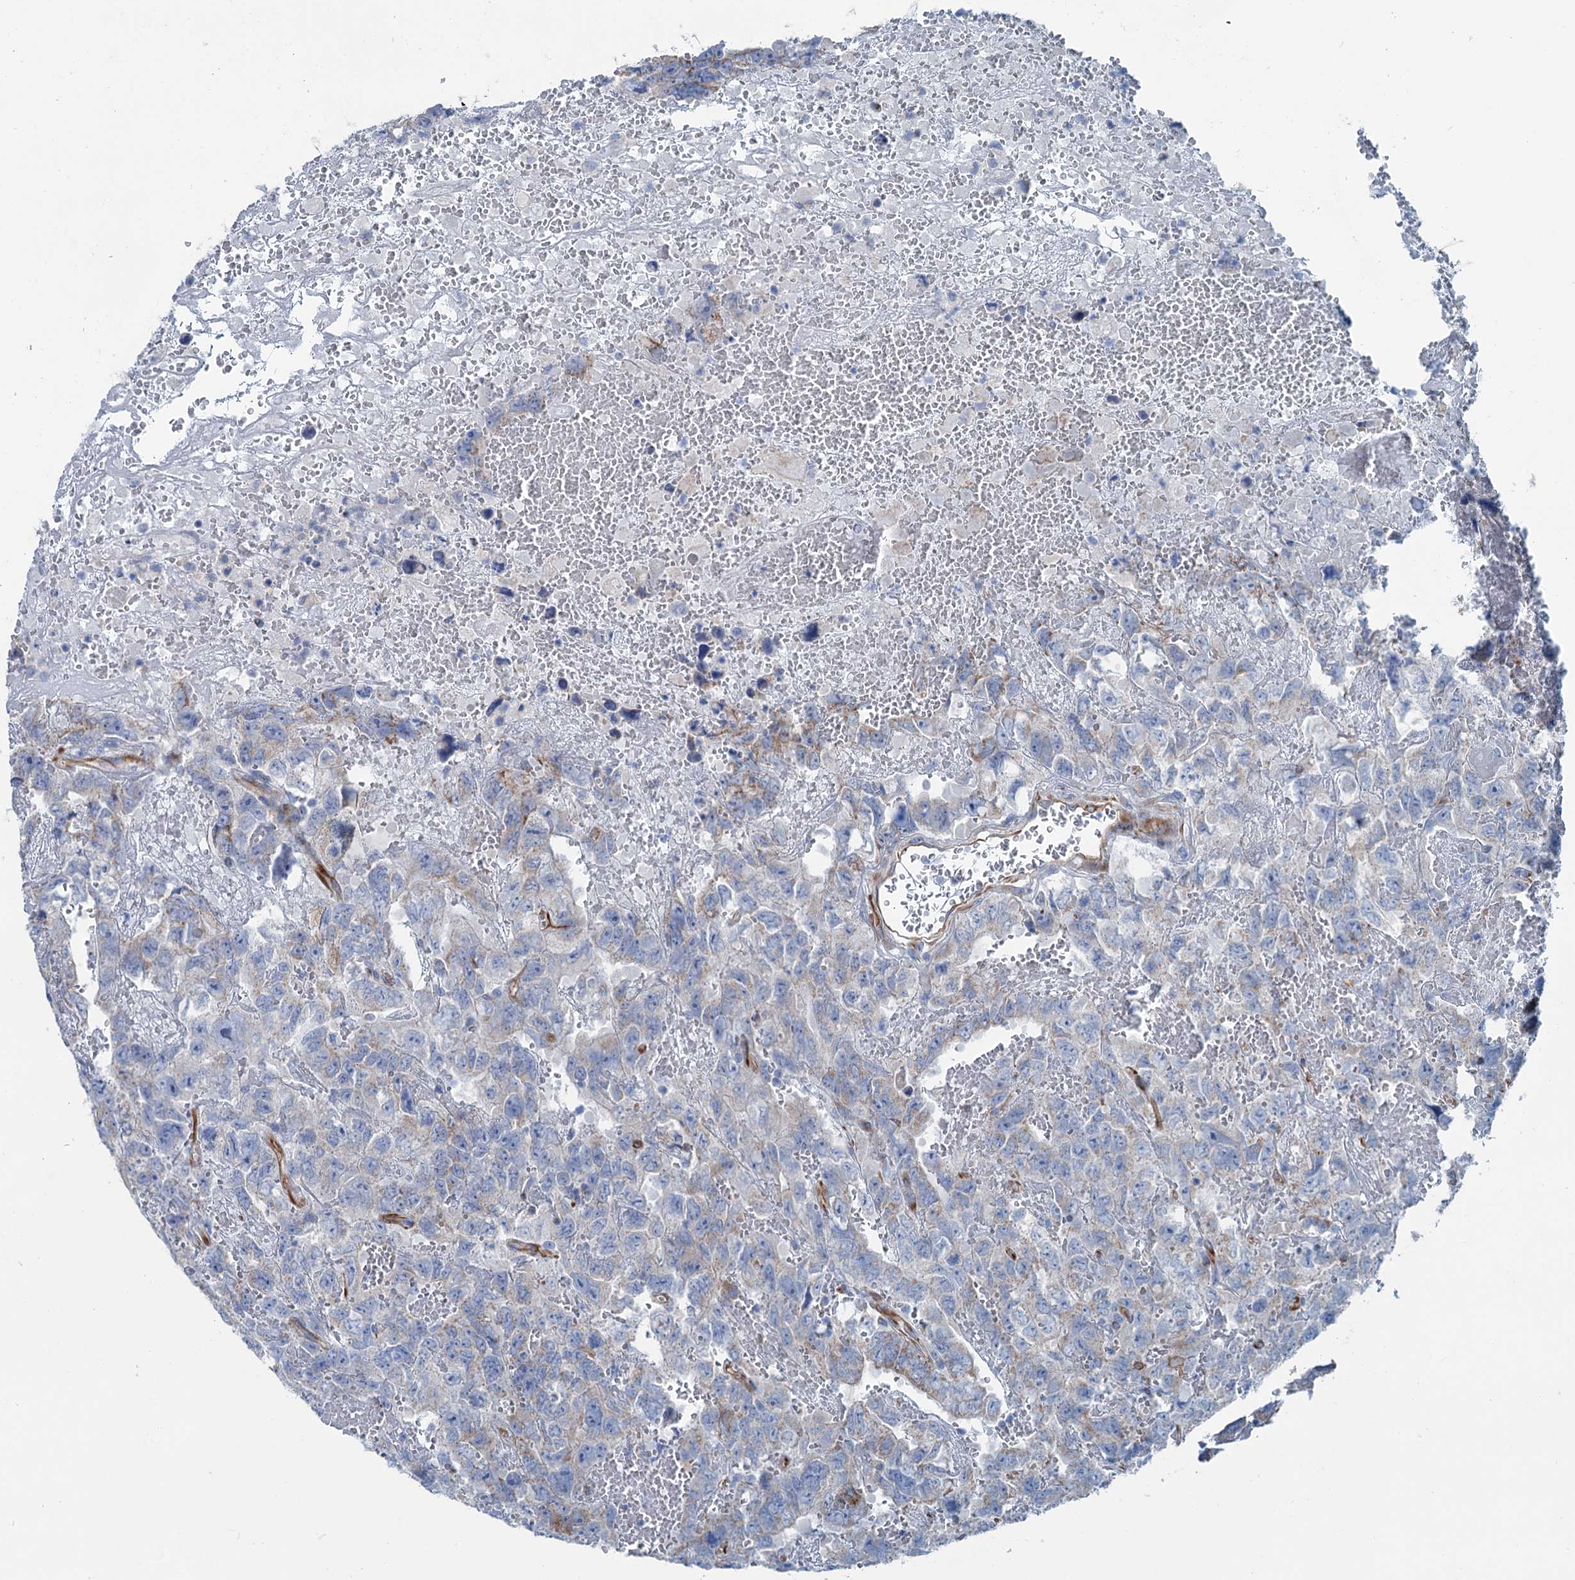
{"staining": {"intensity": "negative", "quantity": "none", "location": "none"}, "tissue": "testis cancer", "cell_type": "Tumor cells", "image_type": "cancer", "snomed": [{"axis": "morphology", "description": "Carcinoma, Embryonal, NOS"}, {"axis": "topography", "description": "Testis"}], "caption": "The photomicrograph shows no significant positivity in tumor cells of embryonal carcinoma (testis).", "gene": "CALCOCO1", "patient": {"sex": "male", "age": 45}}